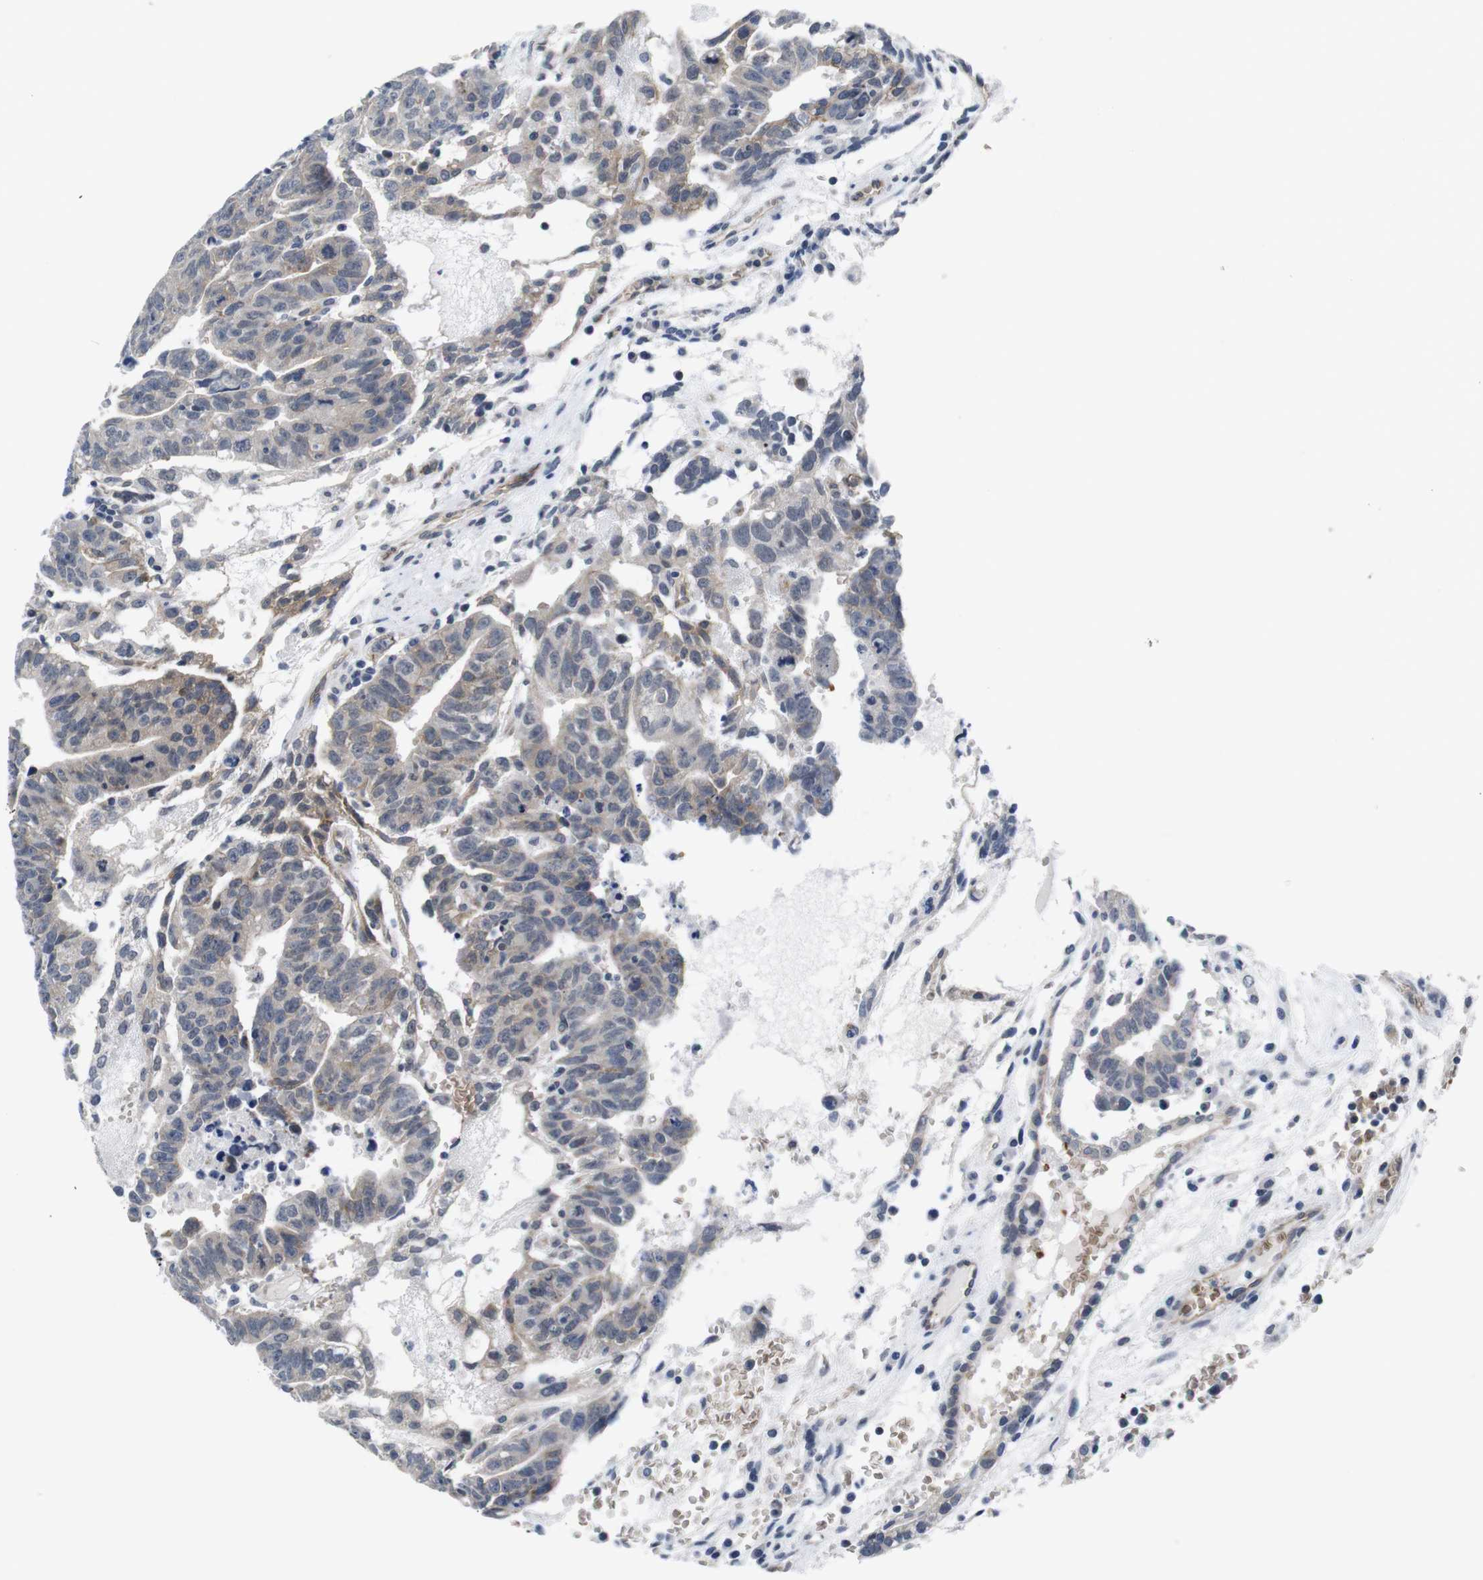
{"staining": {"intensity": "weak", "quantity": ">75%", "location": "cytoplasmic/membranous"}, "tissue": "testis cancer", "cell_type": "Tumor cells", "image_type": "cancer", "snomed": [{"axis": "morphology", "description": "Seminoma, NOS"}, {"axis": "morphology", "description": "Carcinoma, Embryonal, NOS"}, {"axis": "topography", "description": "Testis"}], "caption": "Human testis cancer (embryonal carcinoma) stained with a protein marker demonstrates weak staining in tumor cells.", "gene": "SOCS3", "patient": {"sex": "male", "age": 52}}